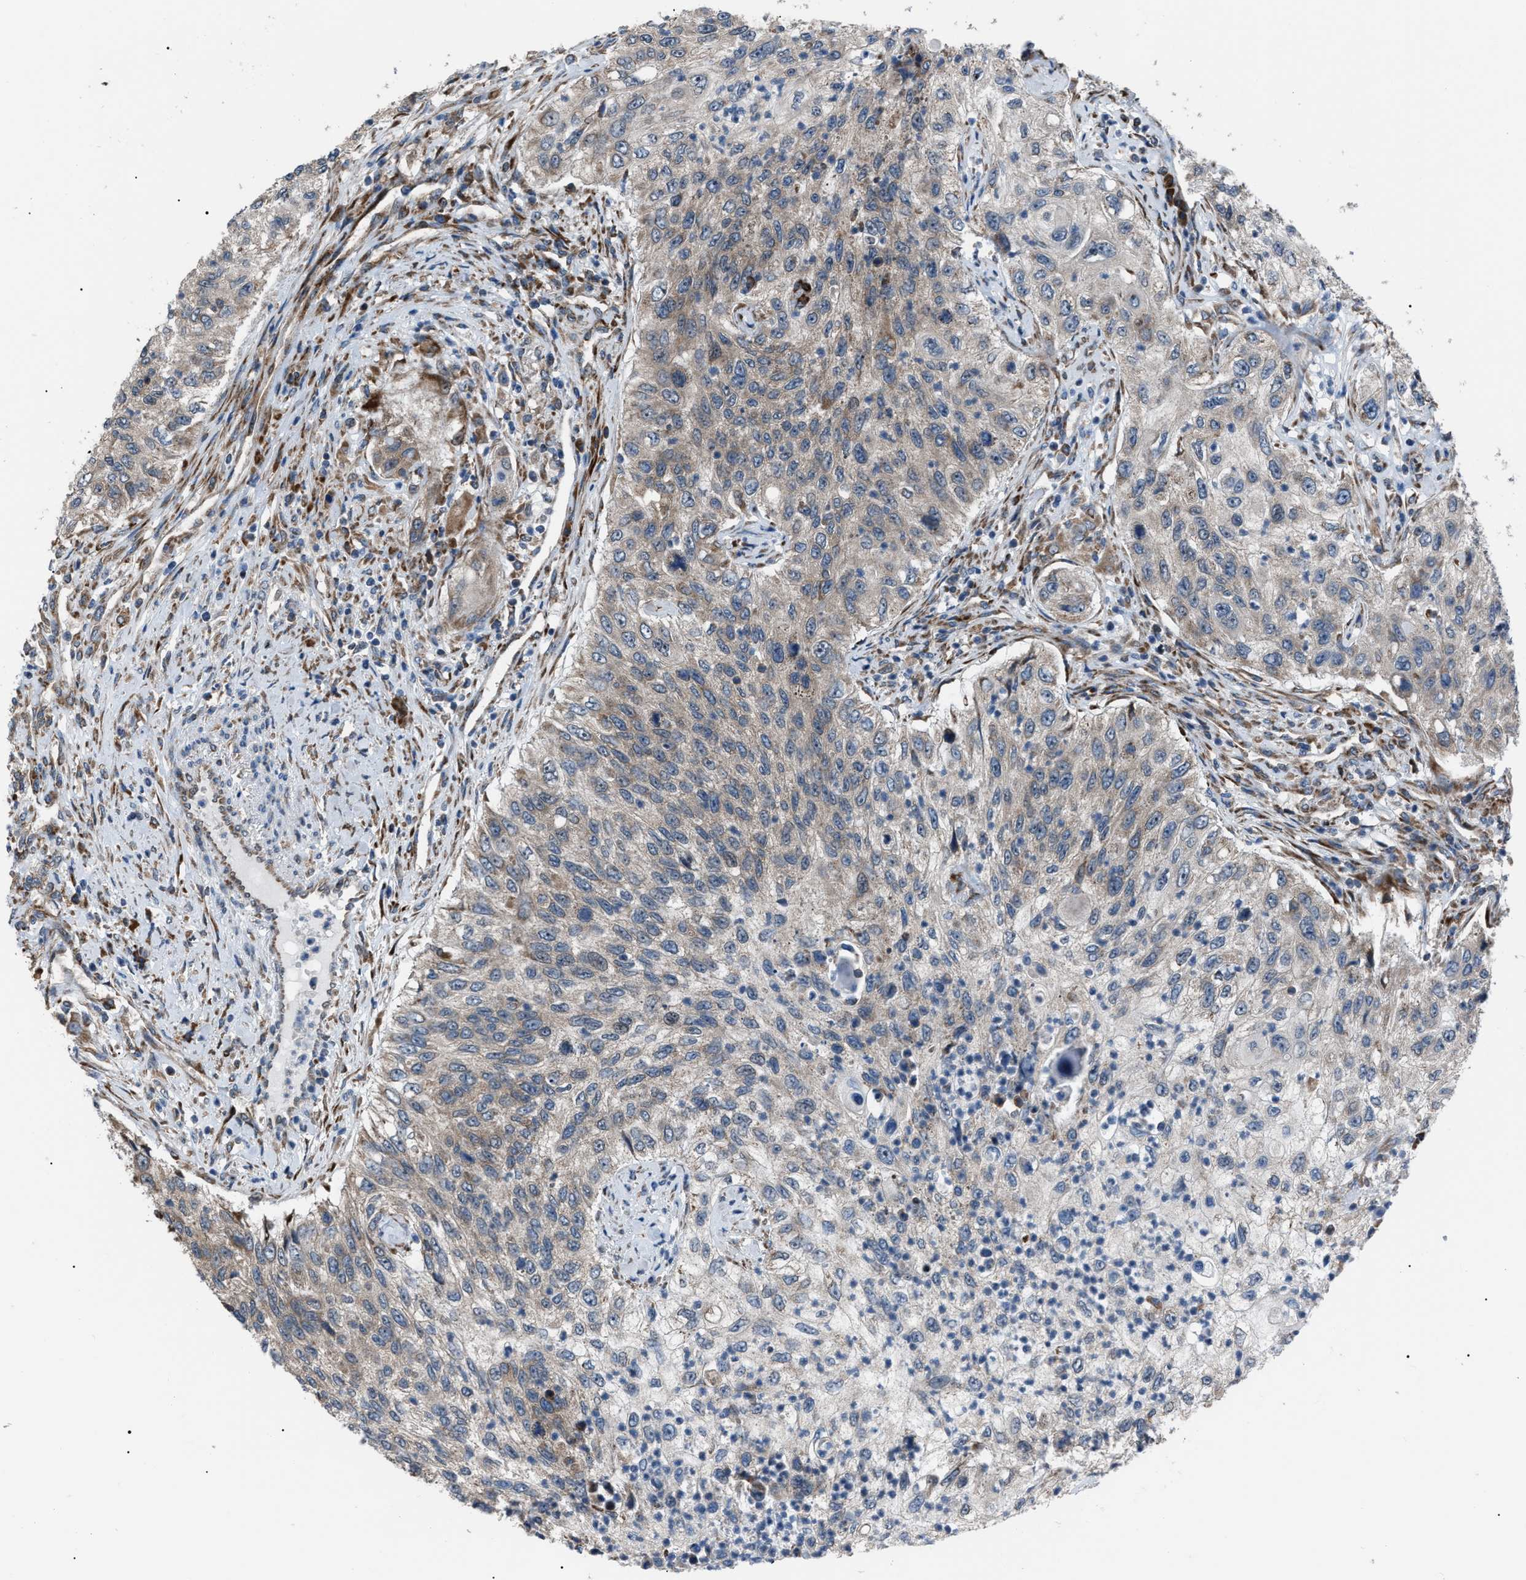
{"staining": {"intensity": "weak", "quantity": "25%-75%", "location": "cytoplasmic/membranous"}, "tissue": "urothelial cancer", "cell_type": "Tumor cells", "image_type": "cancer", "snomed": [{"axis": "morphology", "description": "Urothelial carcinoma, High grade"}, {"axis": "topography", "description": "Urinary bladder"}], "caption": "Immunohistochemical staining of human high-grade urothelial carcinoma exhibits low levels of weak cytoplasmic/membranous staining in about 25%-75% of tumor cells.", "gene": "AGO2", "patient": {"sex": "female", "age": 60}}